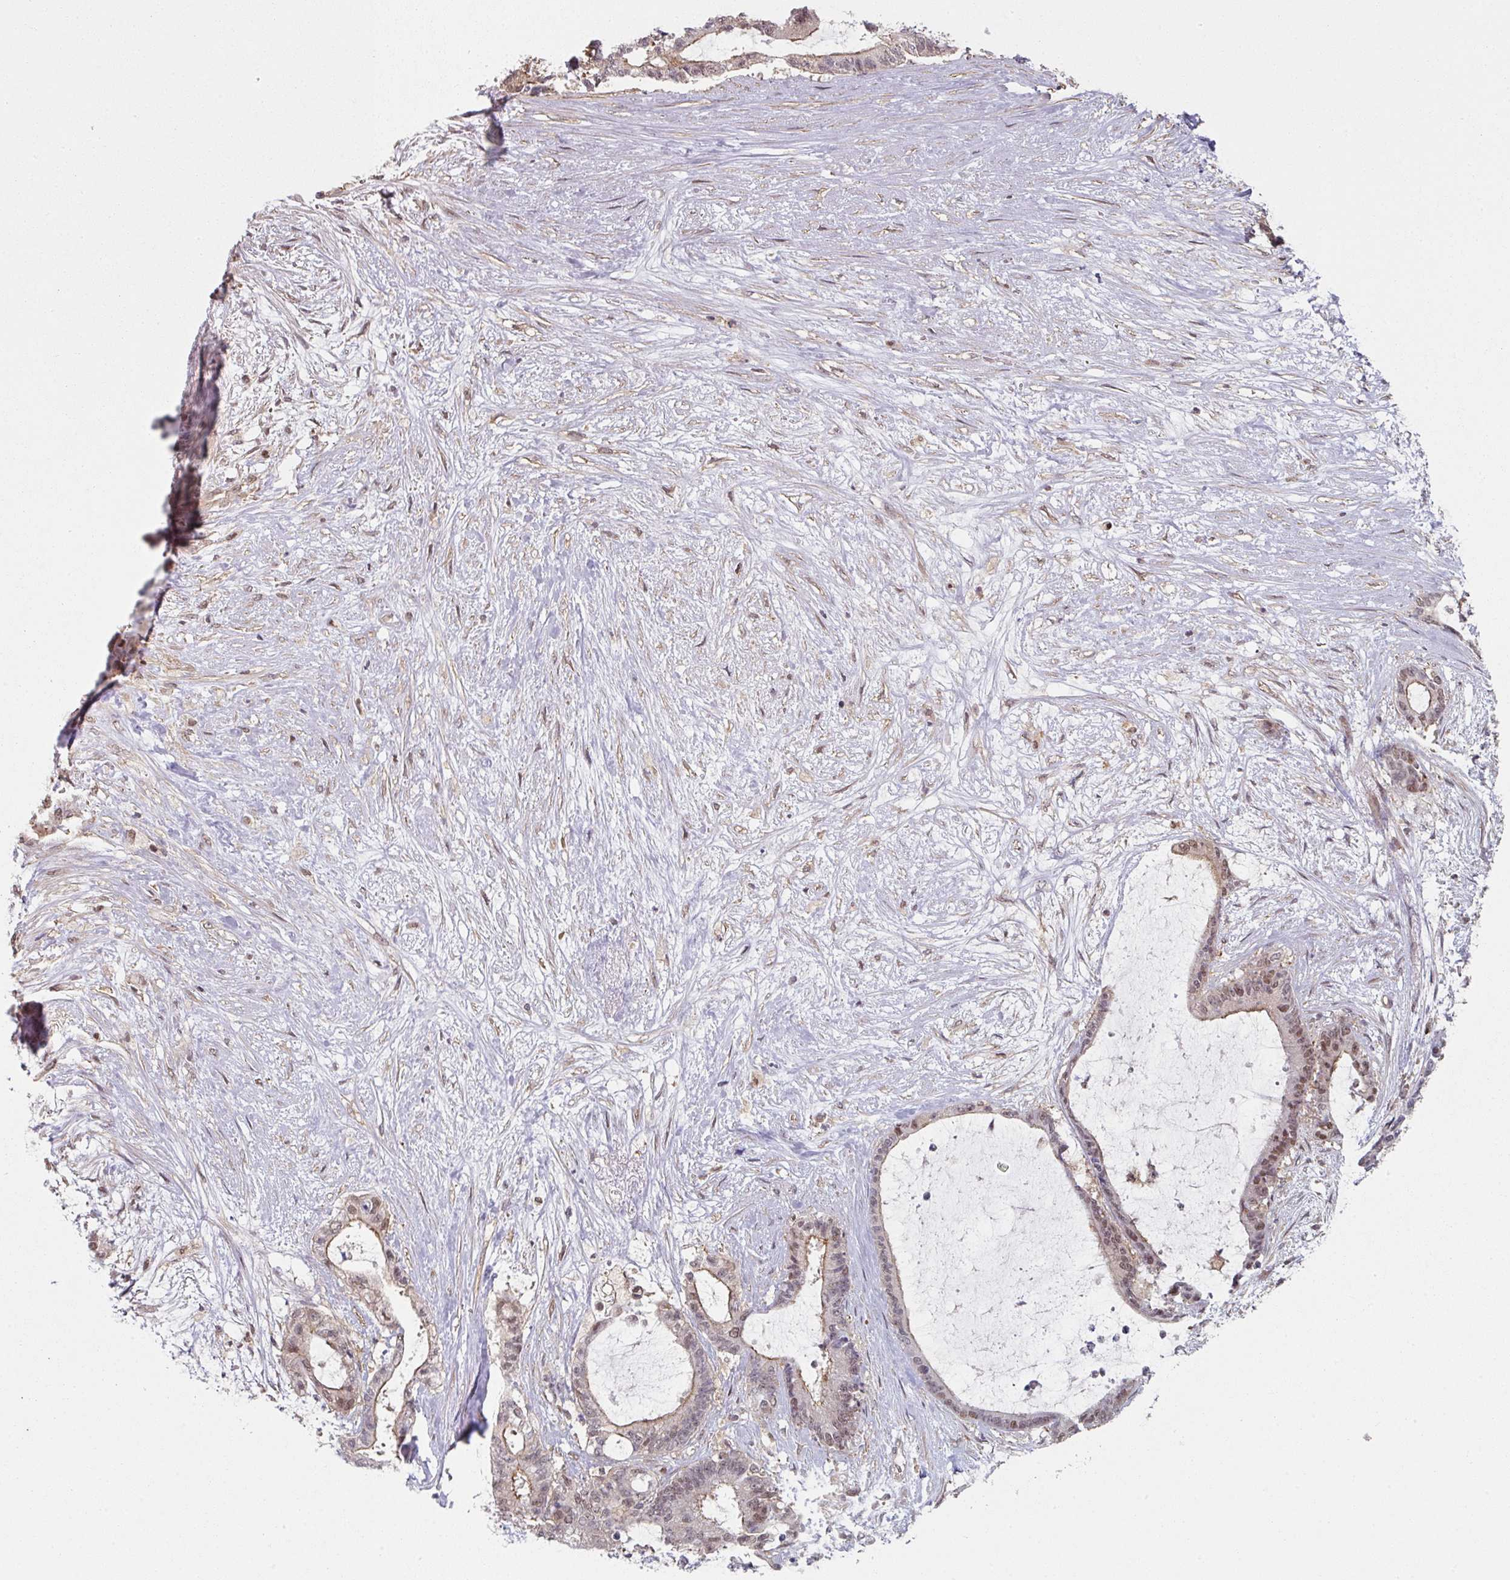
{"staining": {"intensity": "moderate", "quantity": "25%-75%", "location": "cytoplasmic/membranous,nuclear"}, "tissue": "liver cancer", "cell_type": "Tumor cells", "image_type": "cancer", "snomed": [{"axis": "morphology", "description": "Normal tissue, NOS"}, {"axis": "morphology", "description": "Cholangiocarcinoma"}, {"axis": "topography", "description": "Liver"}, {"axis": "topography", "description": "Peripheral nerve tissue"}], "caption": "The micrograph demonstrates staining of liver cholangiocarcinoma, revealing moderate cytoplasmic/membranous and nuclear protein staining (brown color) within tumor cells. Ihc stains the protein in brown and the nuclei are stained blue.", "gene": "PSME3IP1", "patient": {"sex": "female", "age": 73}}